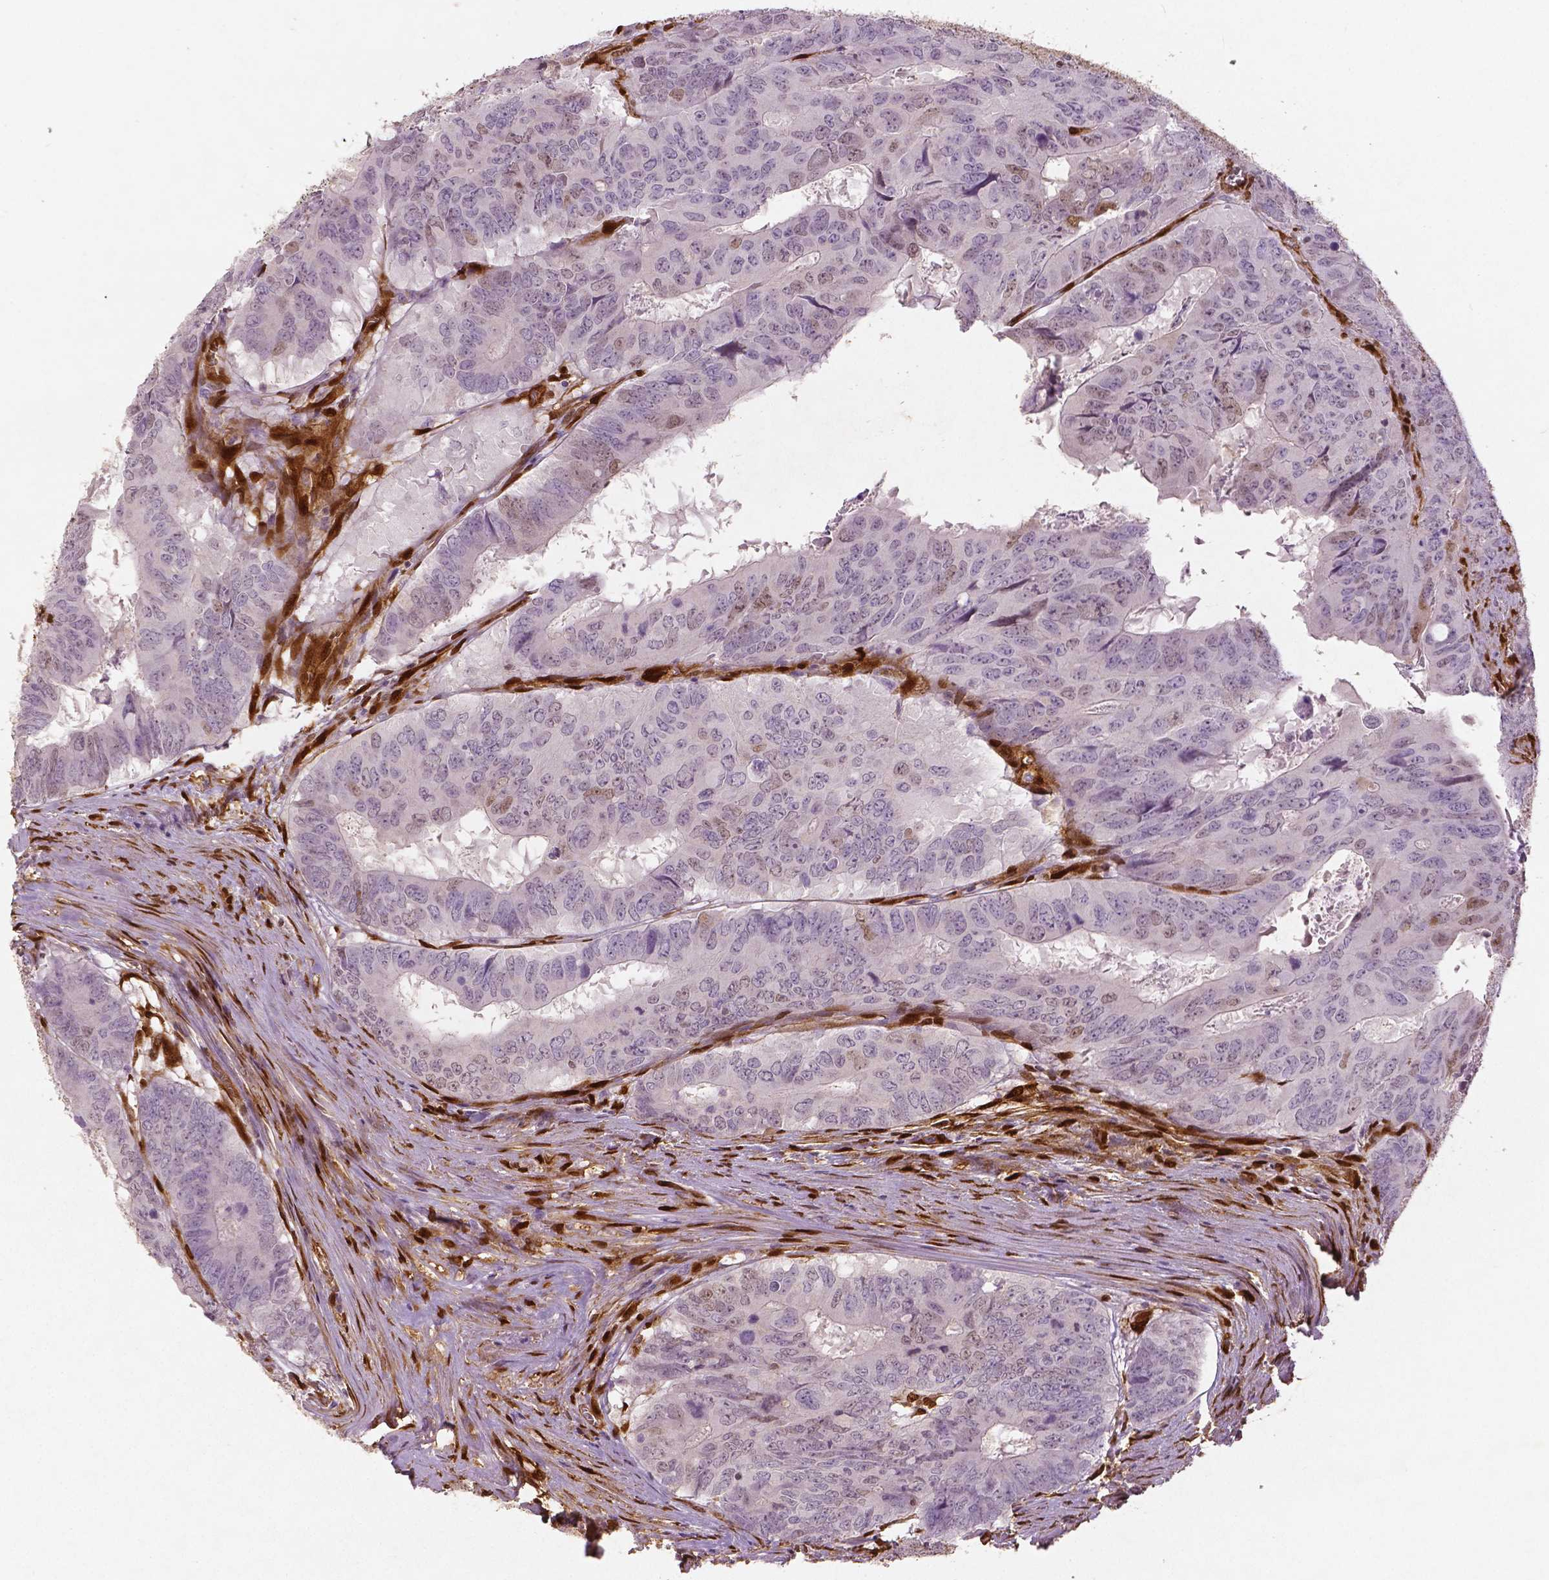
{"staining": {"intensity": "negative", "quantity": "none", "location": "none"}, "tissue": "colorectal cancer", "cell_type": "Tumor cells", "image_type": "cancer", "snomed": [{"axis": "morphology", "description": "Adenocarcinoma, NOS"}, {"axis": "topography", "description": "Colon"}], "caption": "Tumor cells are negative for brown protein staining in adenocarcinoma (colorectal).", "gene": "WWTR1", "patient": {"sex": "male", "age": 79}}